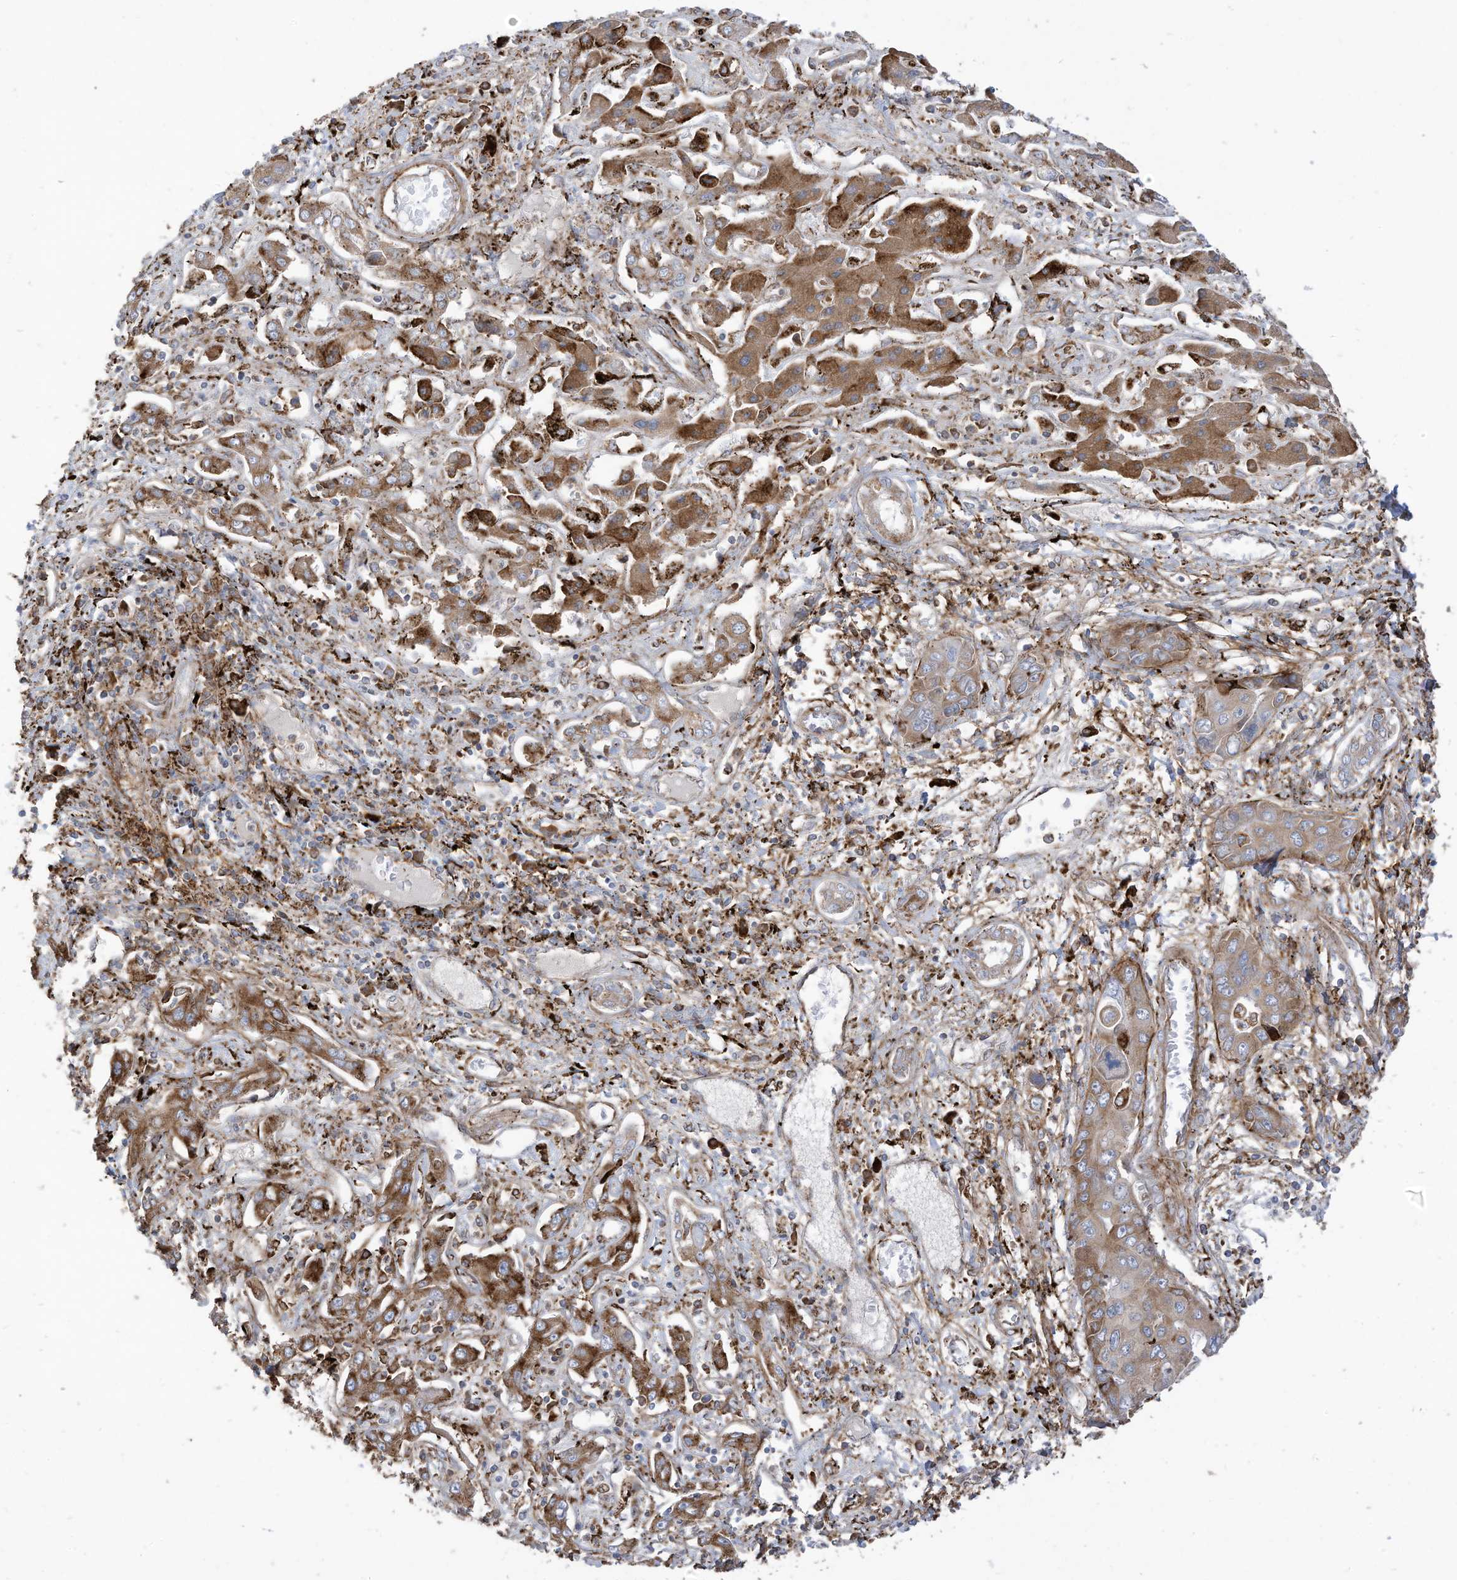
{"staining": {"intensity": "moderate", "quantity": ">75%", "location": "cytoplasmic/membranous"}, "tissue": "liver cancer", "cell_type": "Tumor cells", "image_type": "cancer", "snomed": [{"axis": "morphology", "description": "Cholangiocarcinoma"}, {"axis": "topography", "description": "Liver"}], "caption": "The histopathology image exhibits immunohistochemical staining of liver cancer. There is moderate cytoplasmic/membranous expression is present in about >75% of tumor cells.", "gene": "TRNAU1AP", "patient": {"sex": "male", "age": 67}}